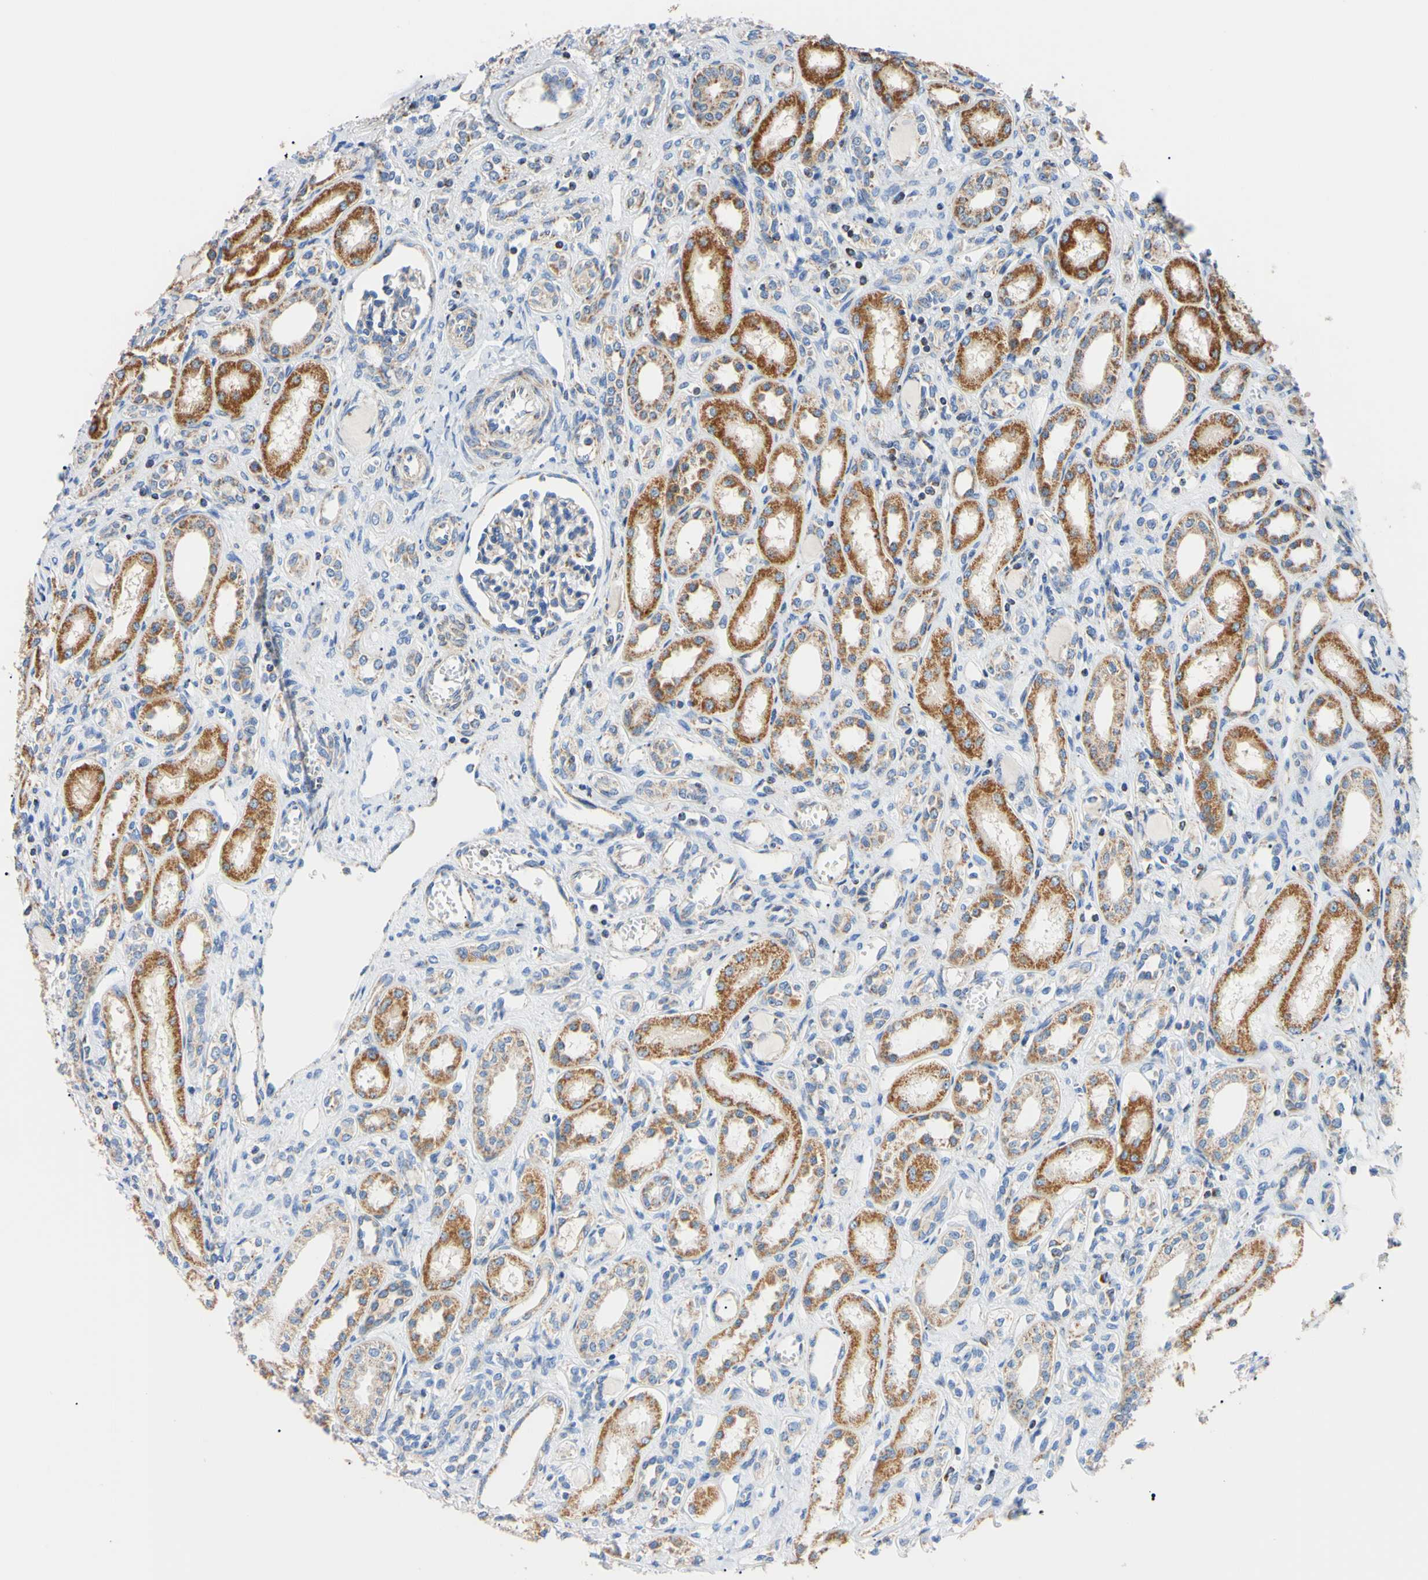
{"staining": {"intensity": "negative", "quantity": "none", "location": "none"}, "tissue": "kidney", "cell_type": "Cells in glomeruli", "image_type": "normal", "snomed": [{"axis": "morphology", "description": "Normal tissue, NOS"}, {"axis": "topography", "description": "Kidney"}], "caption": "The immunohistochemistry photomicrograph has no significant expression in cells in glomeruli of kidney. (DAB (3,3'-diaminobenzidine) IHC with hematoxylin counter stain).", "gene": "CLPP", "patient": {"sex": "male", "age": 7}}